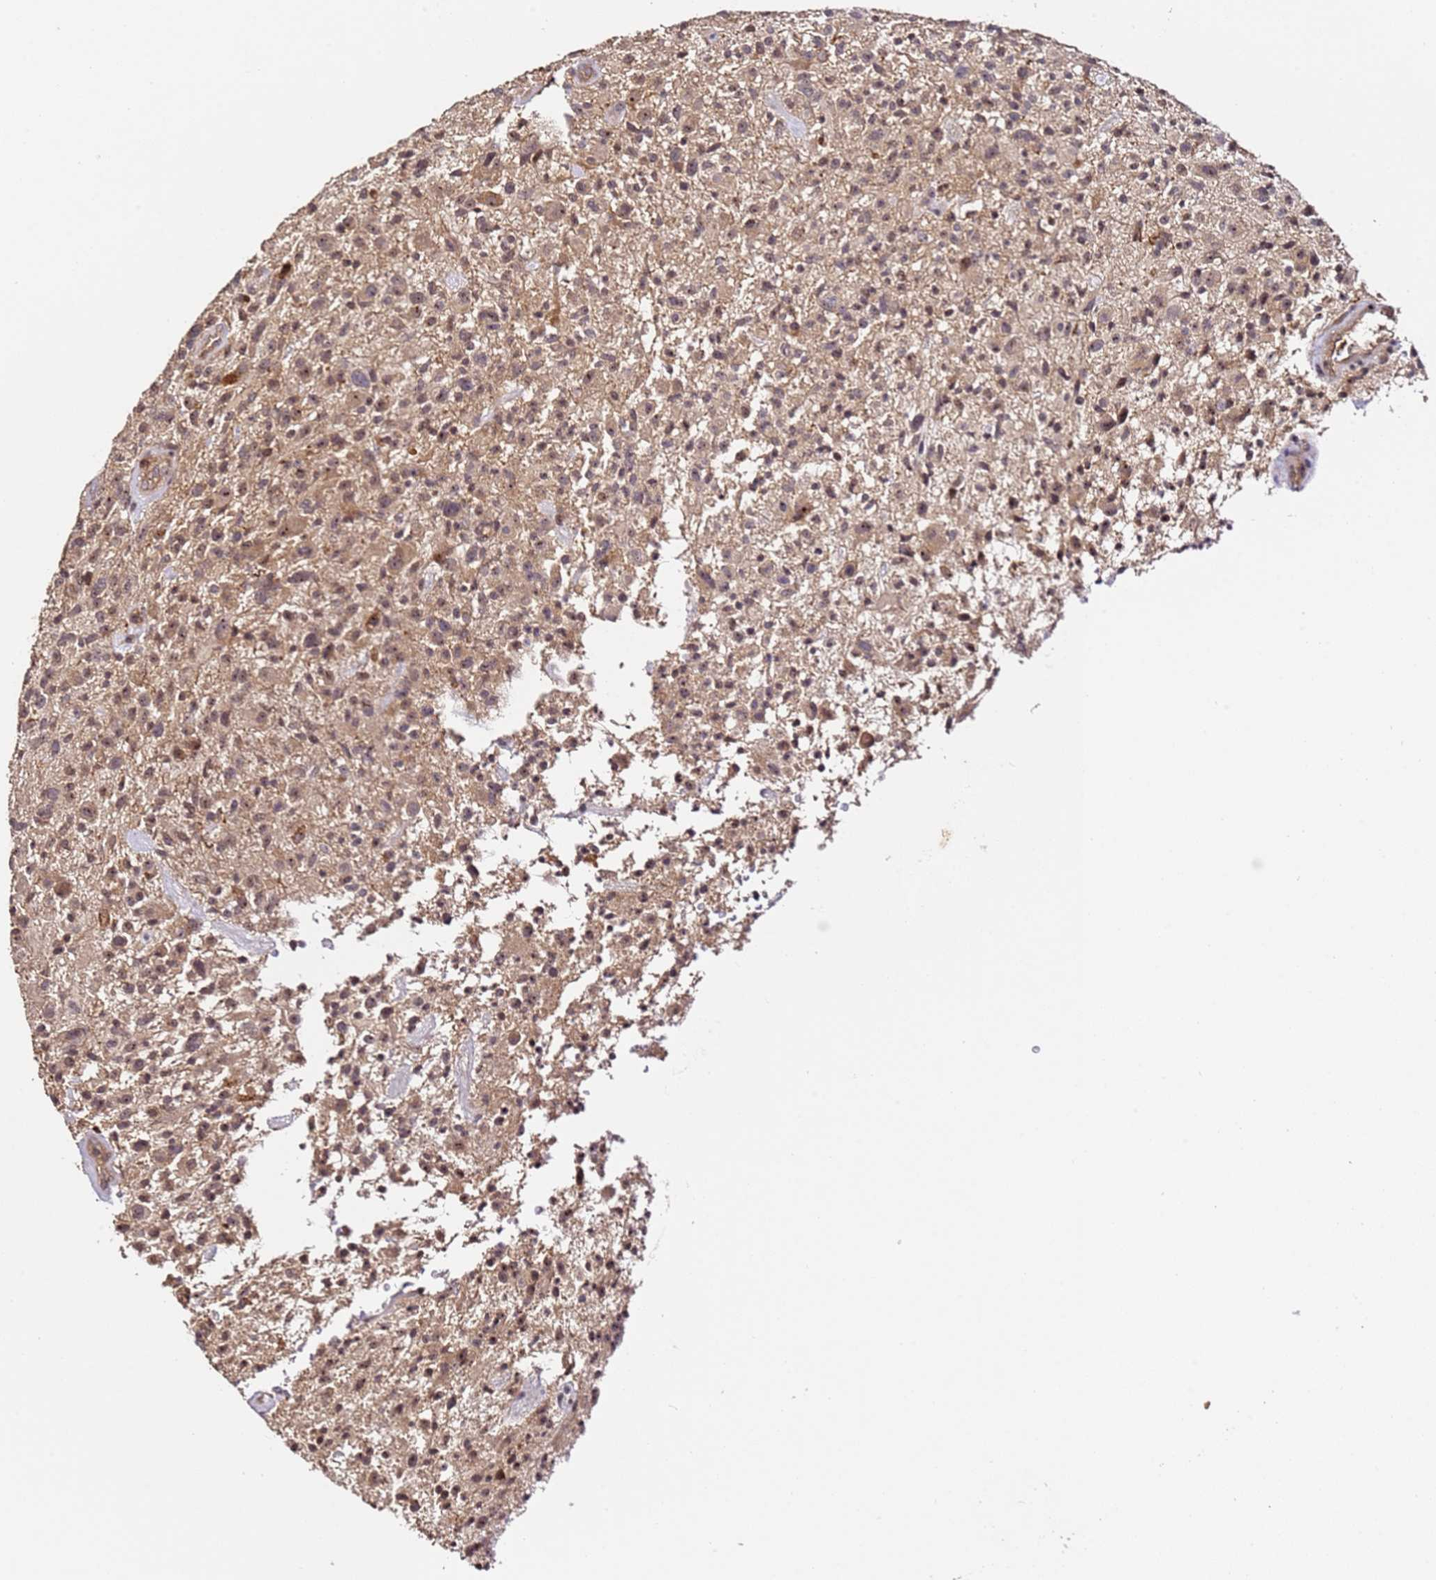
{"staining": {"intensity": "weak", "quantity": ">75%", "location": "cytoplasmic/membranous,nuclear"}, "tissue": "glioma", "cell_type": "Tumor cells", "image_type": "cancer", "snomed": [{"axis": "morphology", "description": "Glioma, malignant, High grade"}, {"axis": "topography", "description": "Brain"}], "caption": "Immunohistochemistry (IHC) micrograph of glioma stained for a protein (brown), which demonstrates low levels of weak cytoplasmic/membranous and nuclear positivity in about >75% of tumor cells.", "gene": "DDX27", "patient": {"sex": "male", "age": 47}}